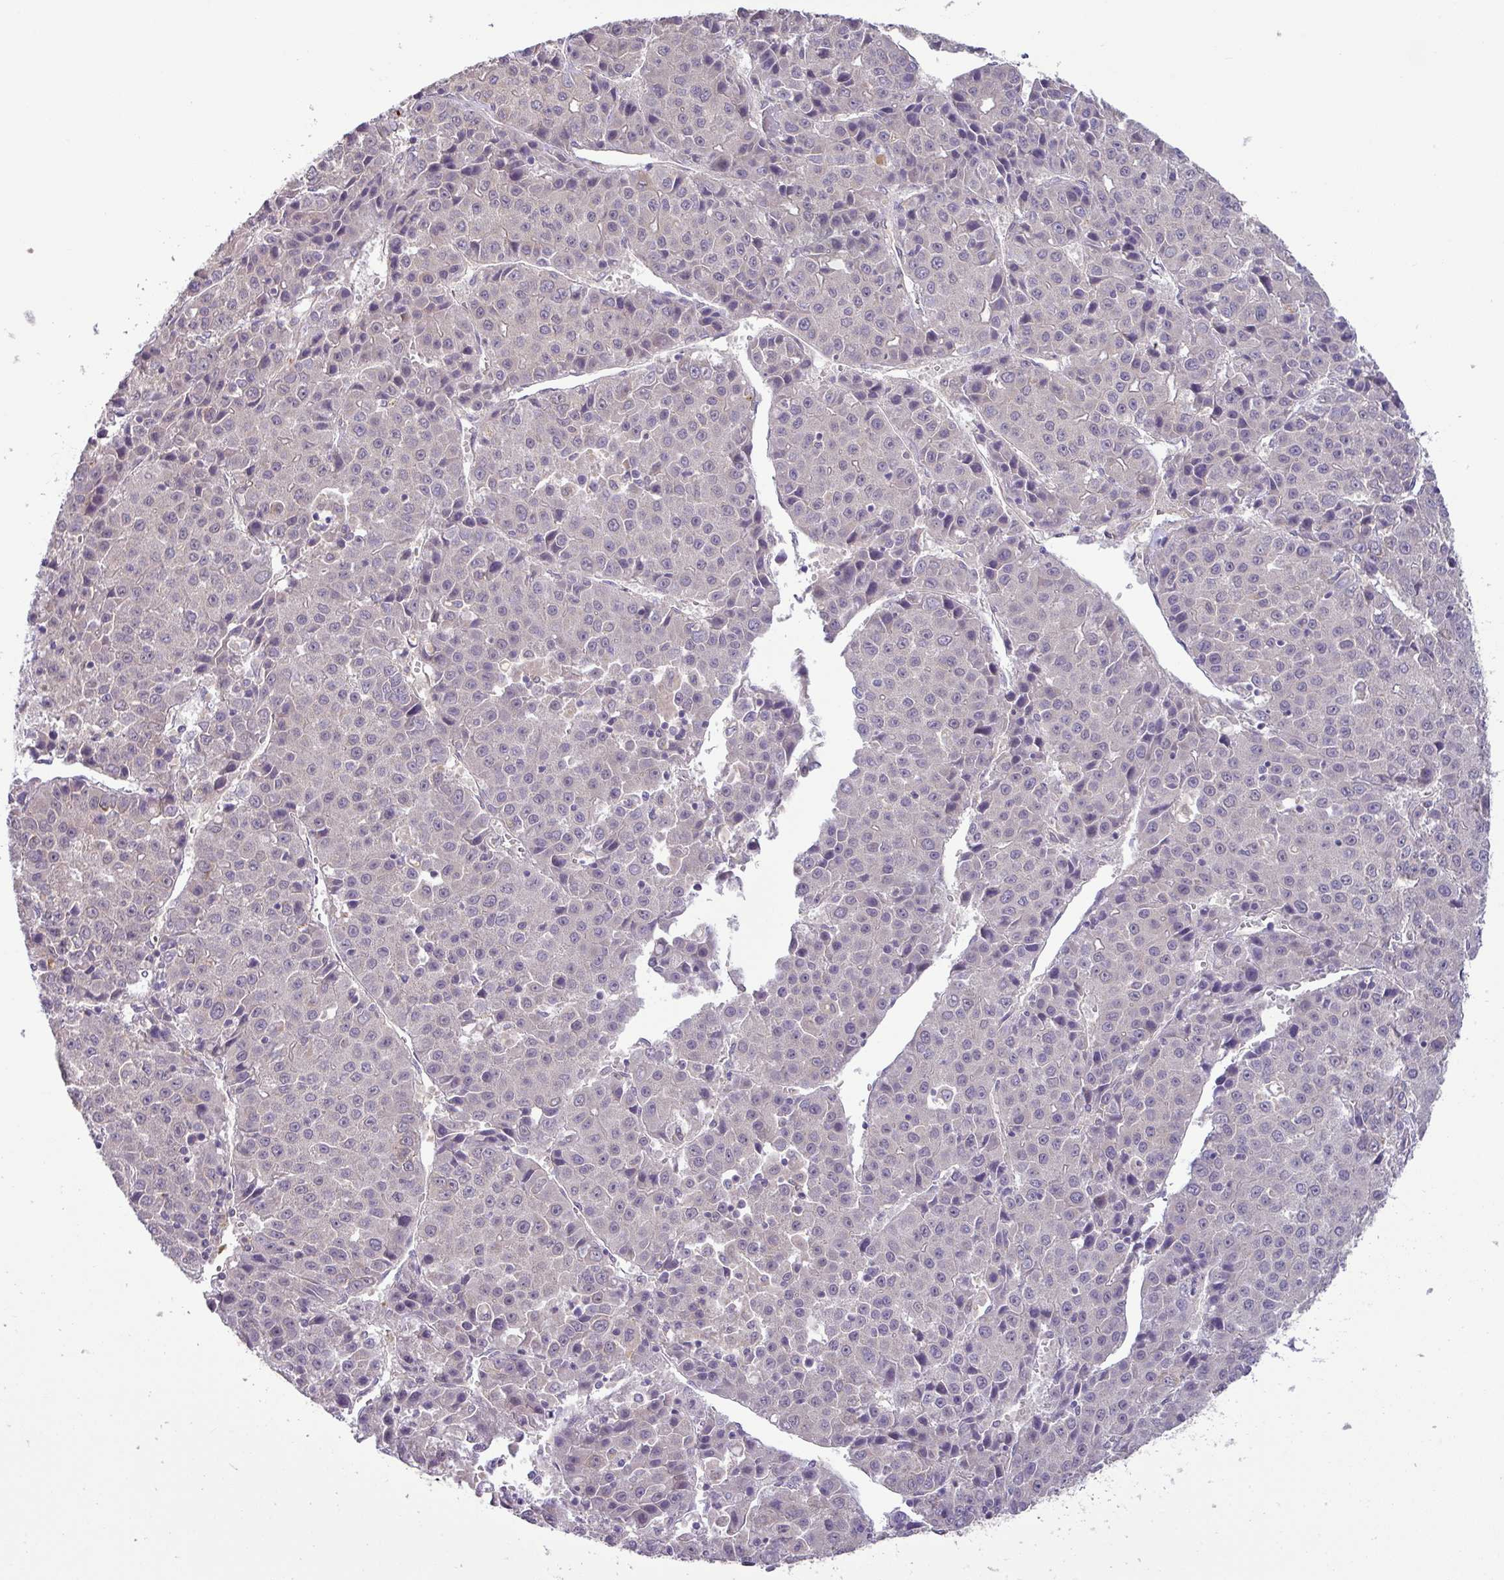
{"staining": {"intensity": "negative", "quantity": "none", "location": "none"}, "tissue": "liver cancer", "cell_type": "Tumor cells", "image_type": "cancer", "snomed": [{"axis": "morphology", "description": "Carcinoma, Hepatocellular, NOS"}, {"axis": "topography", "description": "Liver"}], "caption": "This histopathology image is of hepatocellular carcinoma (liver) stained with immunohistochemistry to label a protein in brown with the nuclei are counter-stained blue. There is no positivity in tumor cells. (Immunohistochemistry (ihc), brightfield microscopy, high magnification).", "gene": "GALNT12", "patient": {"sex": "female", "age": 53}}